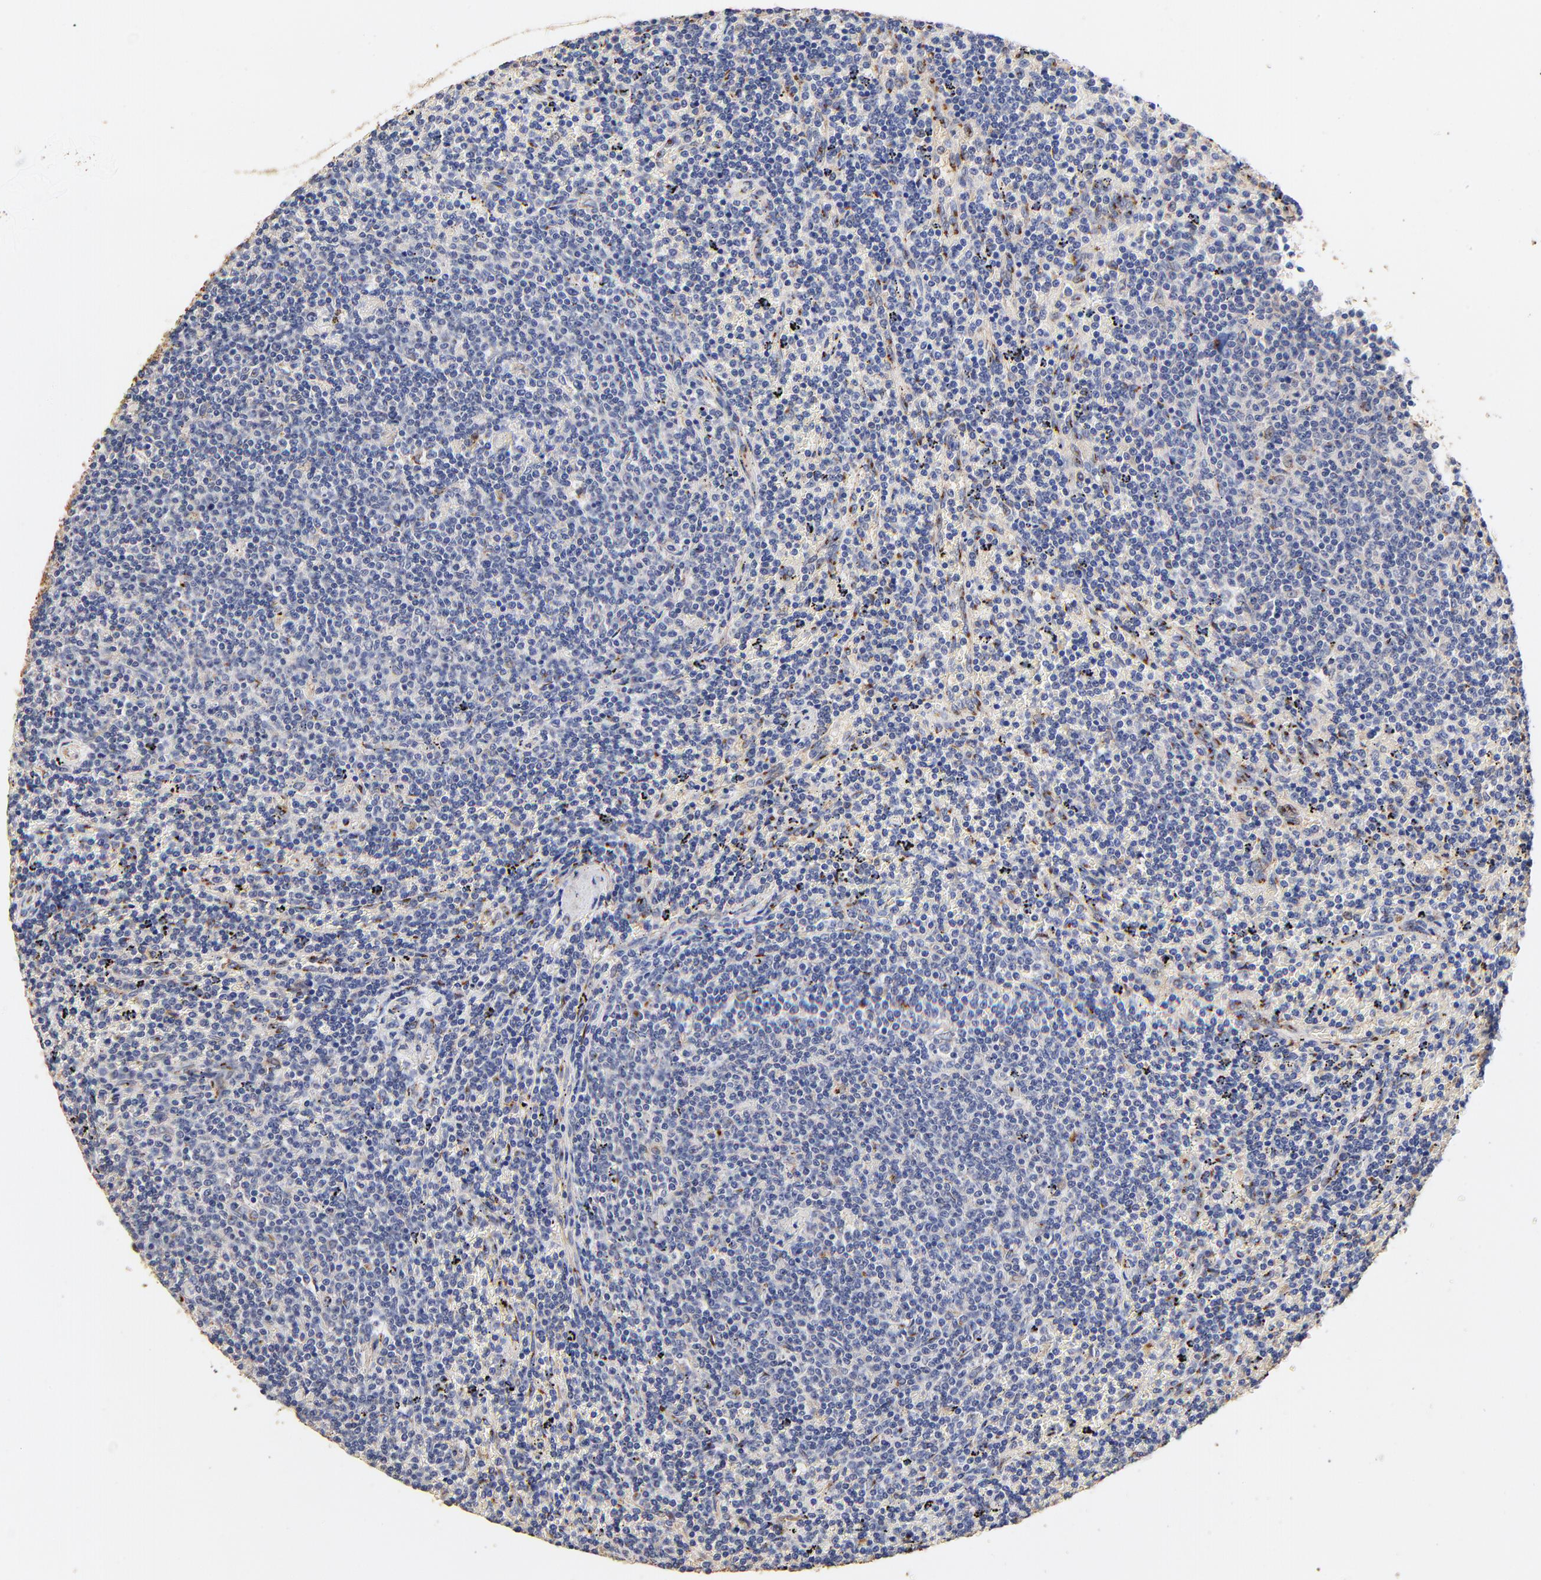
{"staining": {"intensity": "negative", "quantity": "none", "location": "none"}, "tissue": "lymphoma", "cell_type": "Tumor cells", "image_type": "cancer", "snomed": [{"axis": "morphology", "description": "Malignant lymphoma, non-Hodgkin's type, Low grade"}, {"axis": "topography", "description": "Spleen"}], "caption": "There is no significant staining in tumor cells of malignant lymphoma, non-Hodgkin's type (low-grade).", "gene": "FMNL3", "patient": {"sex": "female", "age": 50}}